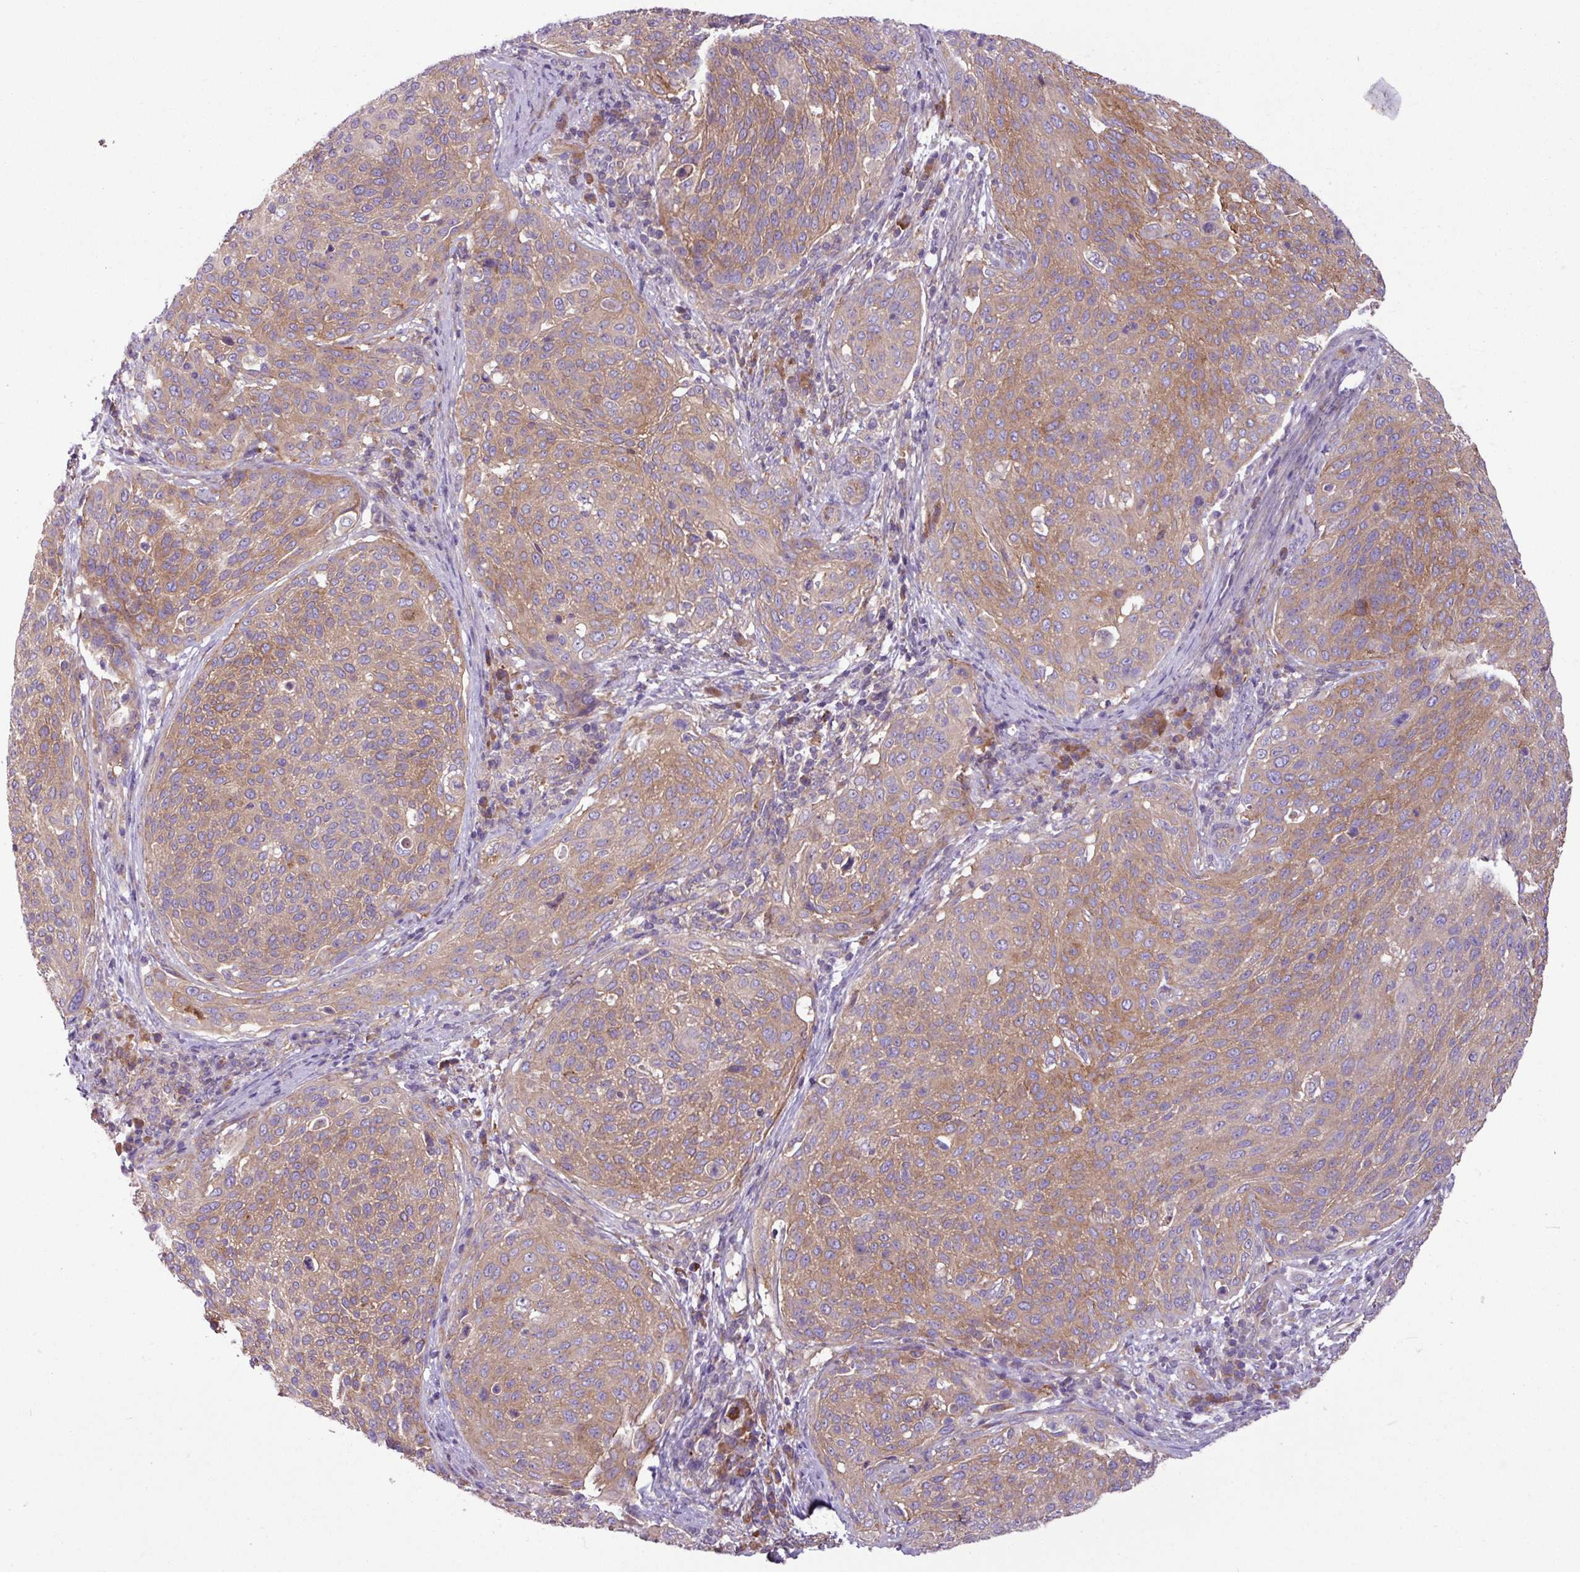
{"staining": {"intensity": "strong", "quantity": "25%-75%", "location": "cytoplasmic/membranous"}, "tissue": "cervical cancer", "cell_type": "Tumor cells", "image_type": "cancer", "snomed": [{"axis": "morphology", "description": "Squamous cell carcinoma, NOS"}, {"axis": "topography", "description": "Cervix"}], "caption": "Immunohistochemistry of human squamous cell carcinoma (cervical) demonstrates high levels of strong cytoplasmic/membranous staining in about 25%-75% of tumor cells.", "gene": "MROH2A", "patient": {"sex": "female", "age": 31}}